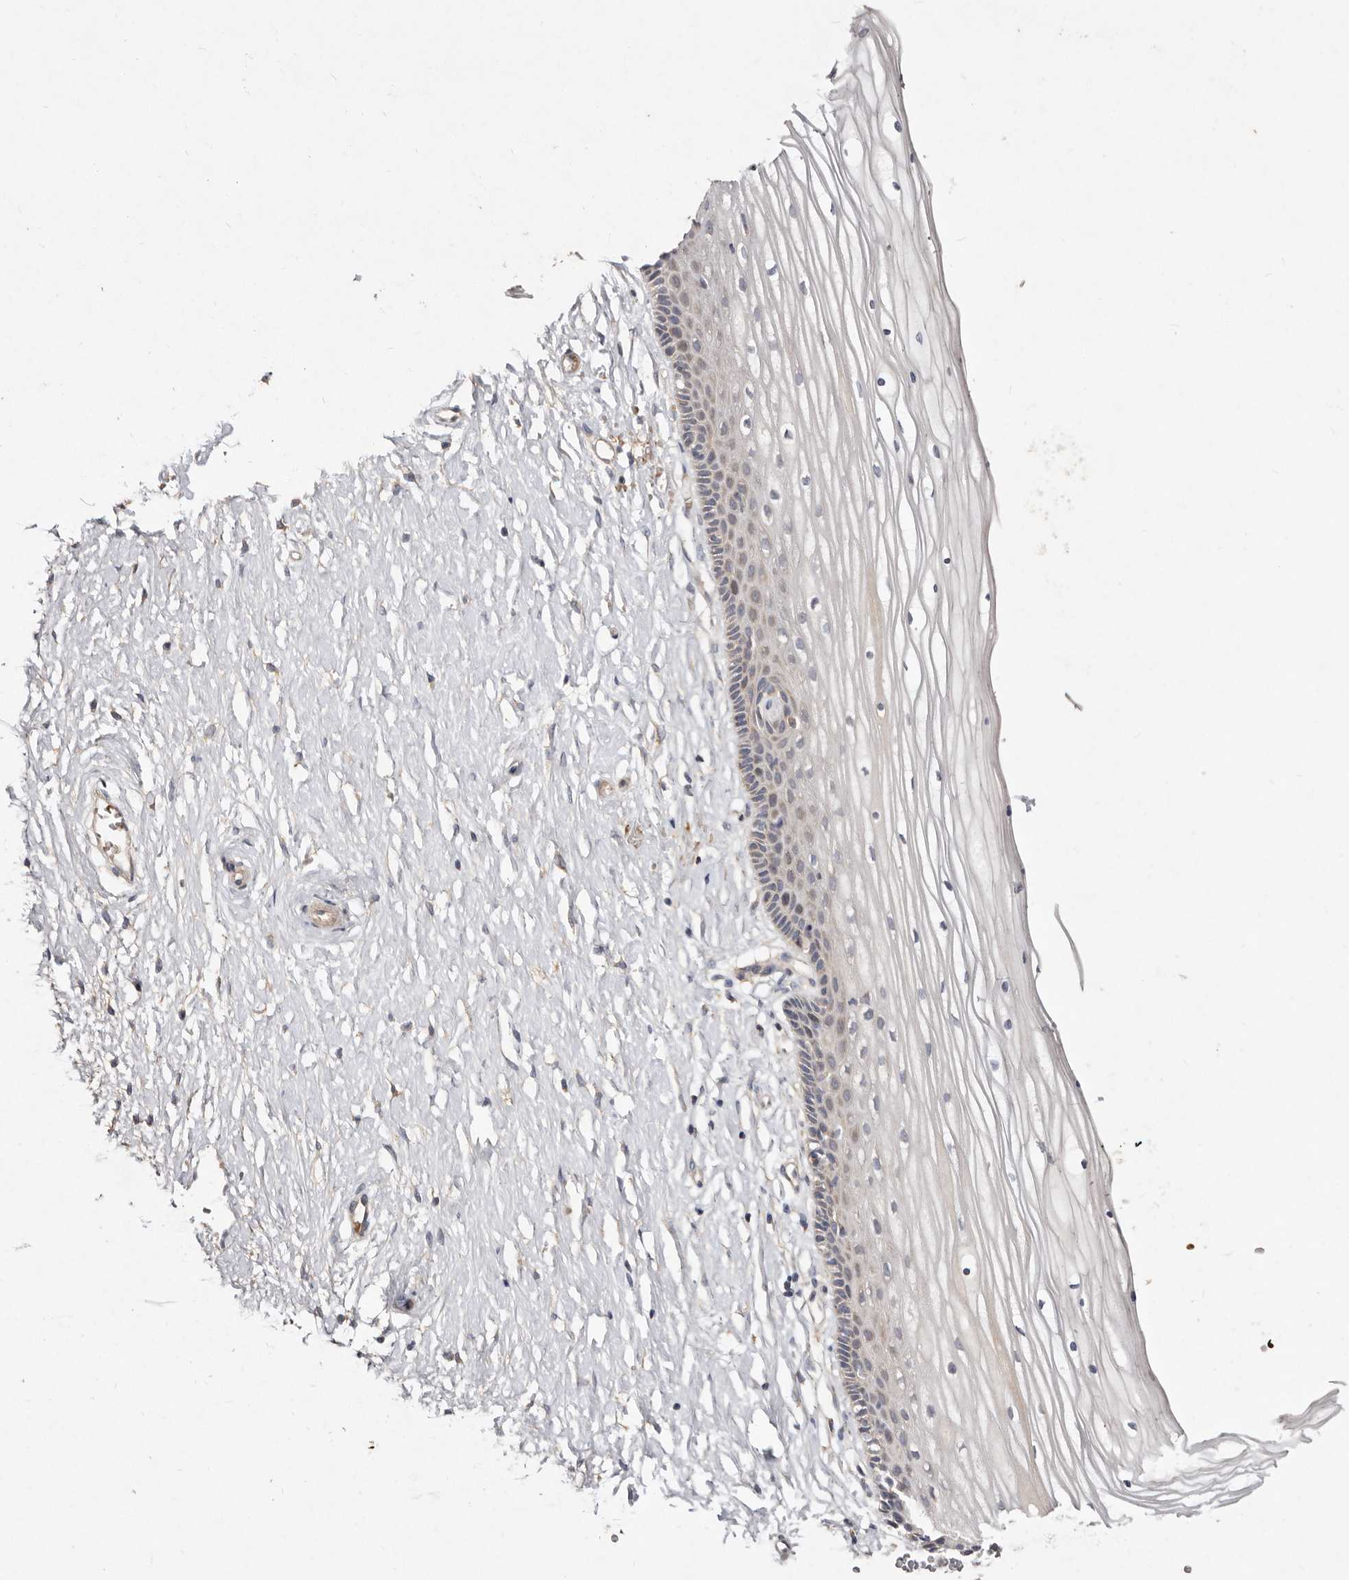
{"staining": {"intensity": "weak", "quantity": "<25%", "location": "cytoplasmic/membranous"}, "tissue": "vagina", "cell_type": "Squamous epithelial cells", "image_type": "normal", "snomed": [{"axis": "morphology", "description": "Normal tissue, NOS"}, {"axis": "topography", "description": "Vagina"}, {"axis": "topography", "description": "Cervix"}], "caption": "Squamous epithelial cells are negative for brown protein staining in unremarkable vagina.", "gene": "SLC25A20", "patient": {"sex": "female", "age": 40}}